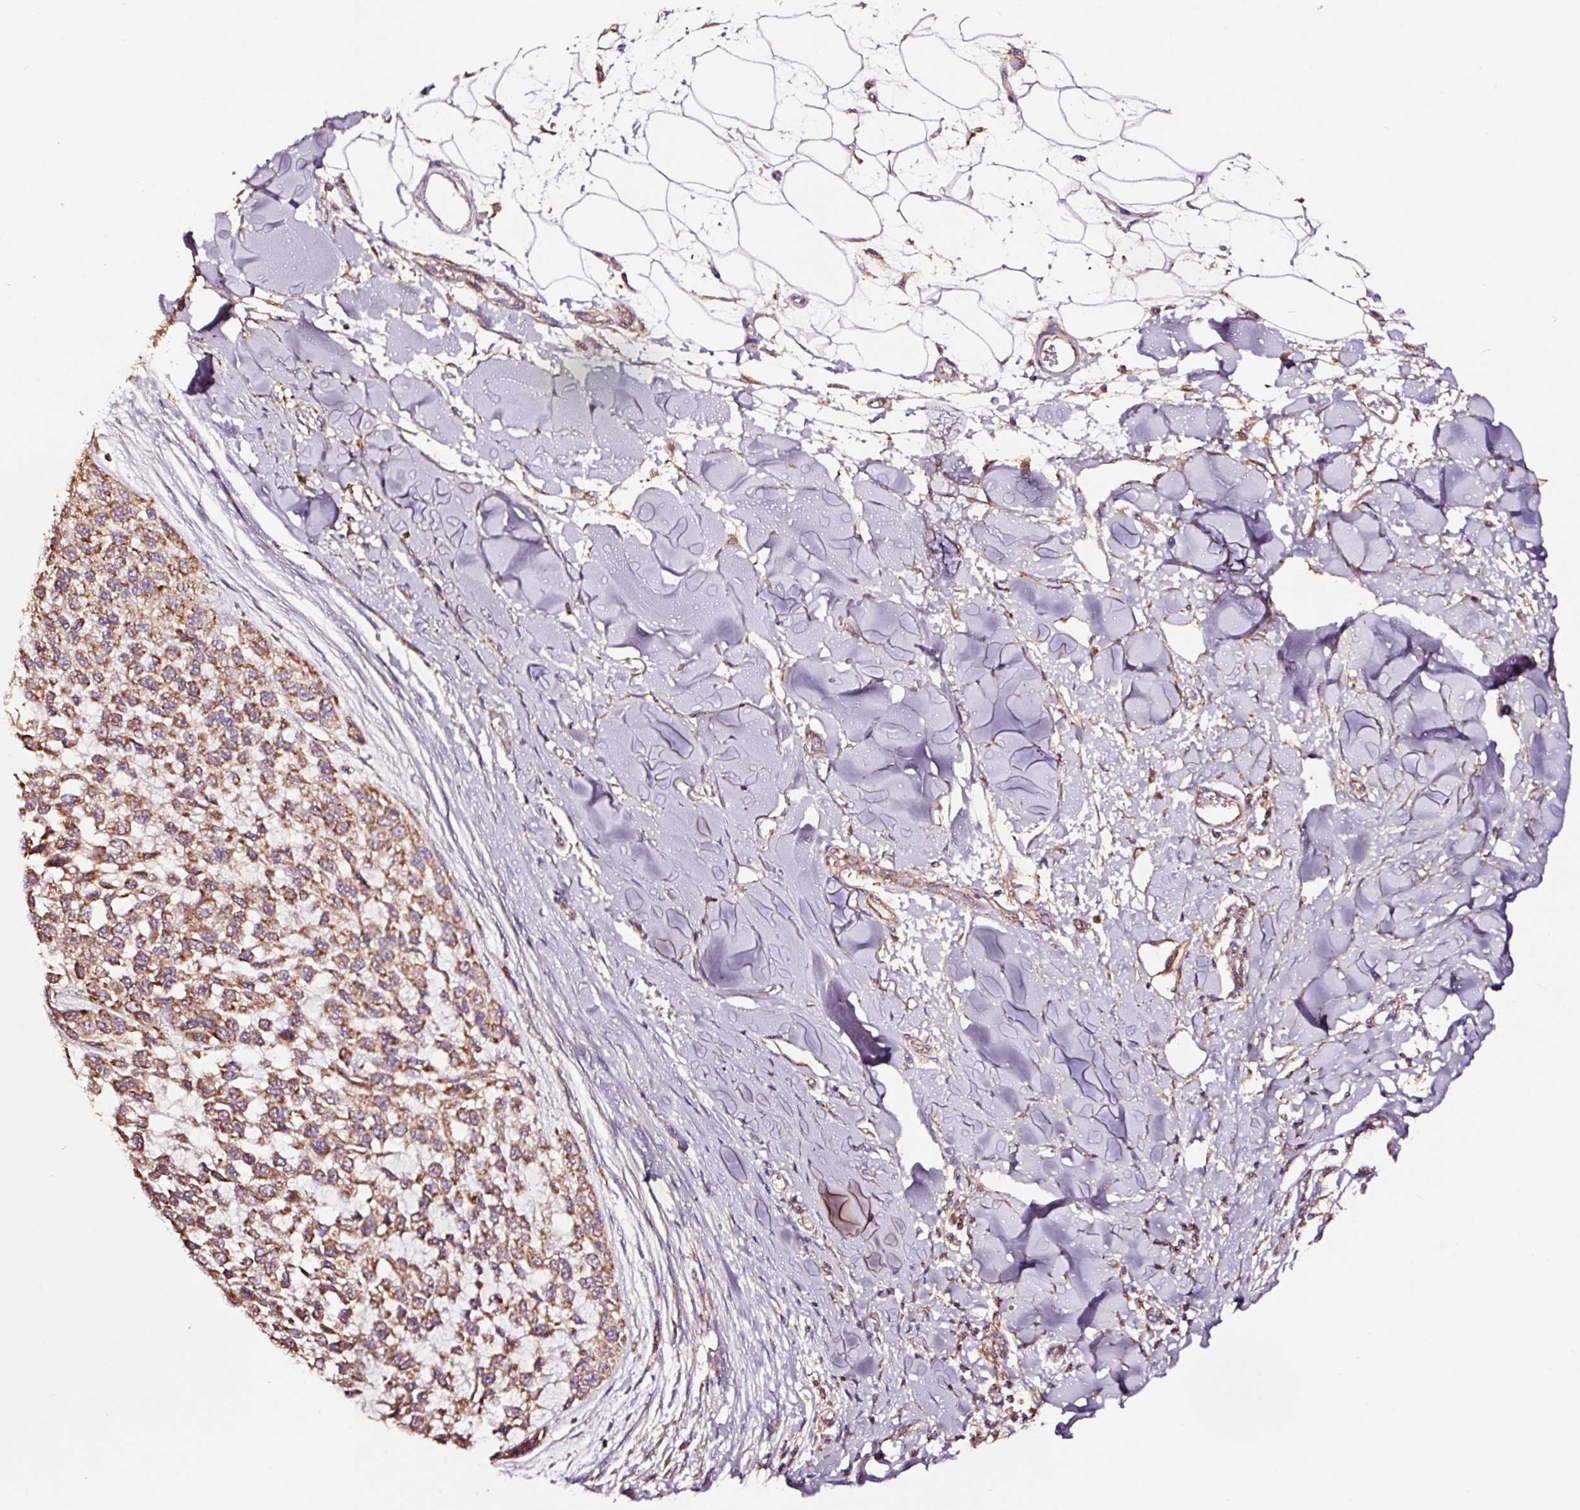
{"staining": {"intensity": "moderate", "quantity": ">75%", "location": "cytoplasmic/membranous"}, "tissue": "melanoma", "cell_type": "Tumor cells", "image_type": "cancer", "snomed": [{"axis": "morphology", "description": "Malignant melanoma, NOS"}, {"axis": "topography", "description": "Skin"}], "caption": "Moderate cytoplasmic/membranous protein expression is identified in about >75% of tumor cells in malignant melanoma. (DAB (3,3'-diaminobenzidine) IHC with brightfield microscopy, high magnification).", "gene": "TPM1", "patient": {"sex": "male", "age": 62}}